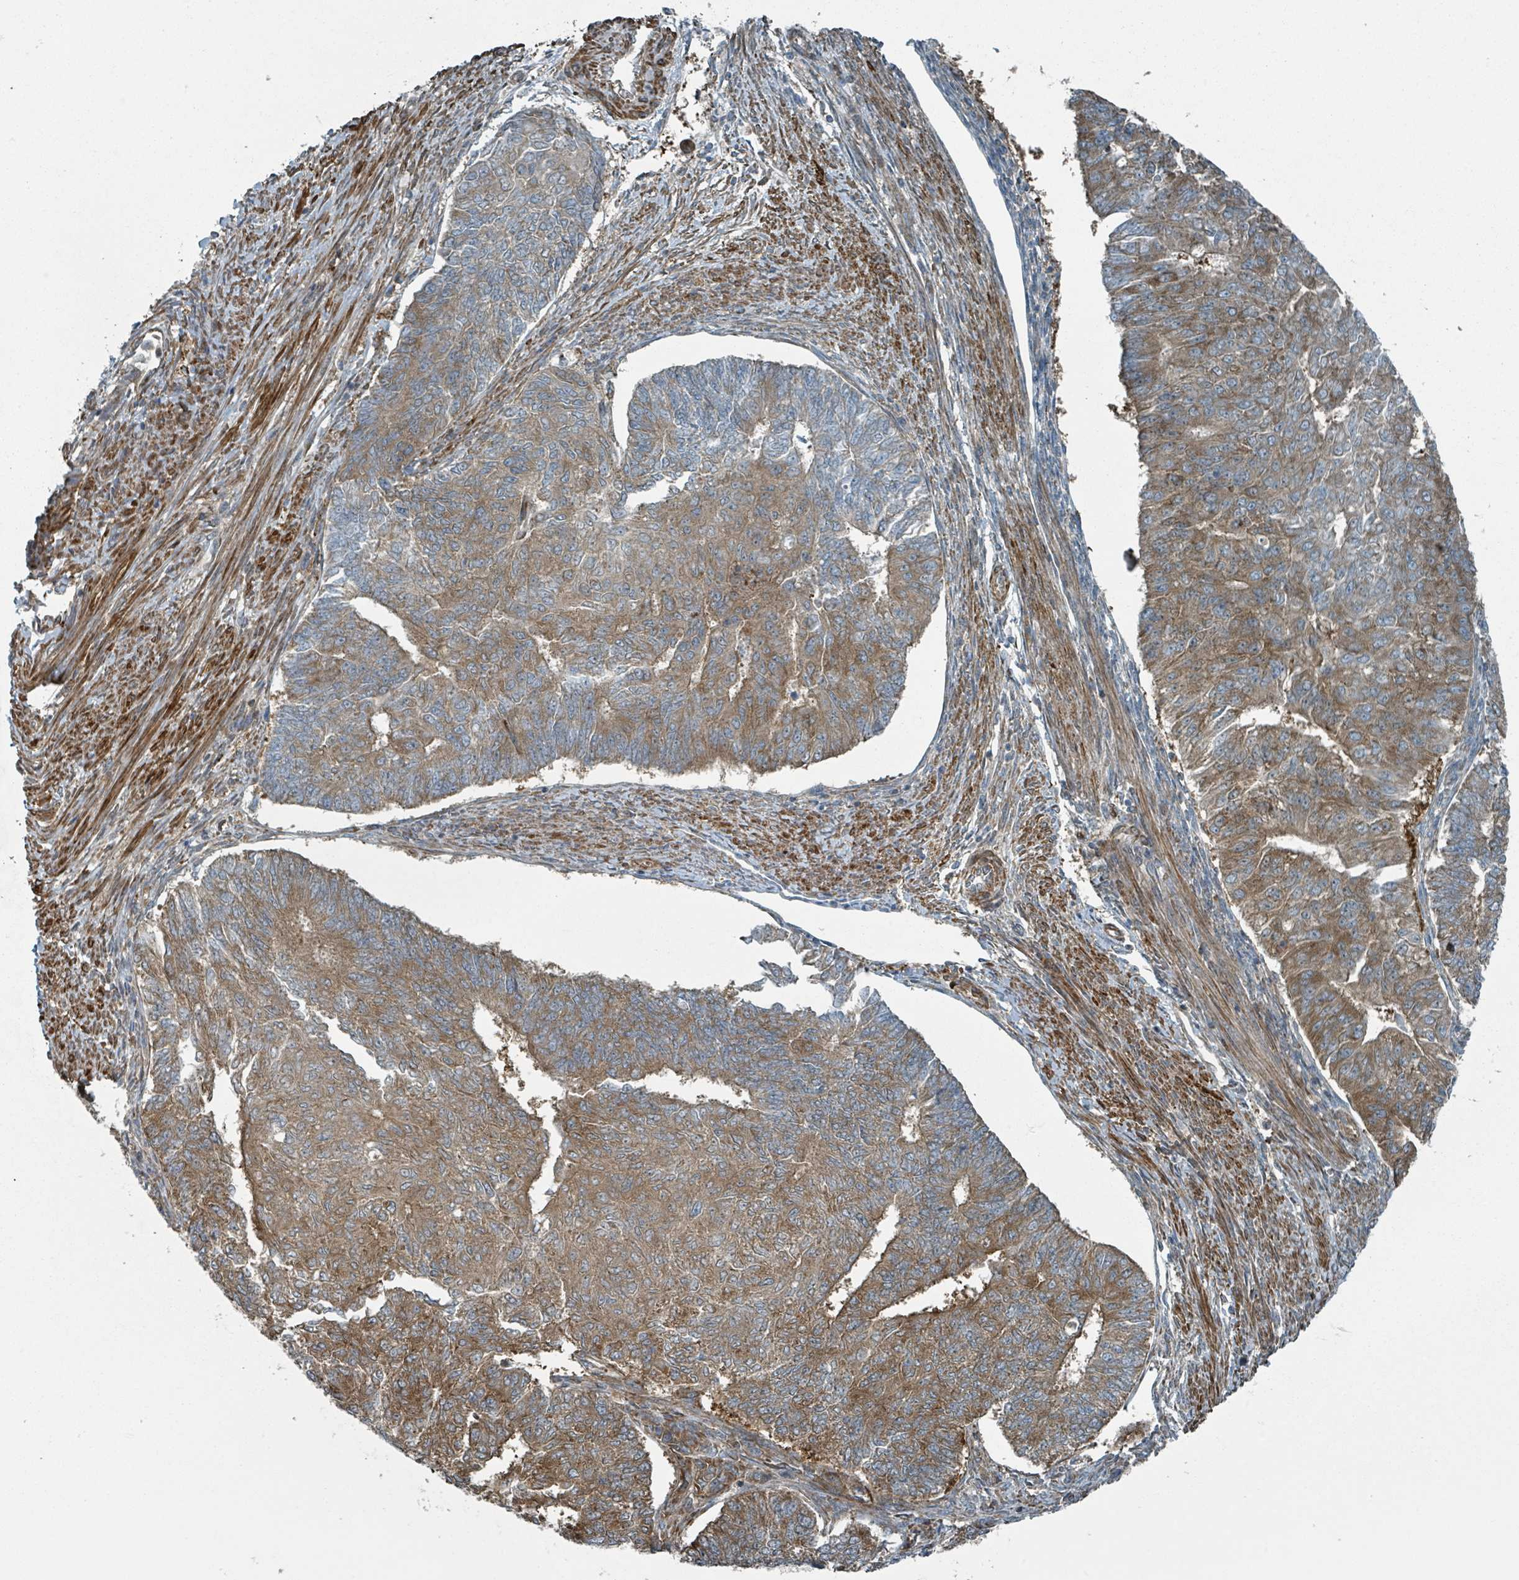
{"staining": {"intensity": "moderate", "quantity": ">75%", "location": "cytoplasmic/membranous"}, "tissue": "endometrial cancer", "cell_type": "Tumor cells", "image_type": "cancer", "snomed": [{"axis": "morphology", "description": "Adenocarcinoma, NOS"}, {"axis": "topography", "description": "Endometrium"}], "caption": "The immunohistochemical stain shows moderate cytoplasmic/membranous expression in tumor cells of endometrial cancer tissue.", "gene": "RHPN2", "patient": {"sex": "female", "age": 32}}